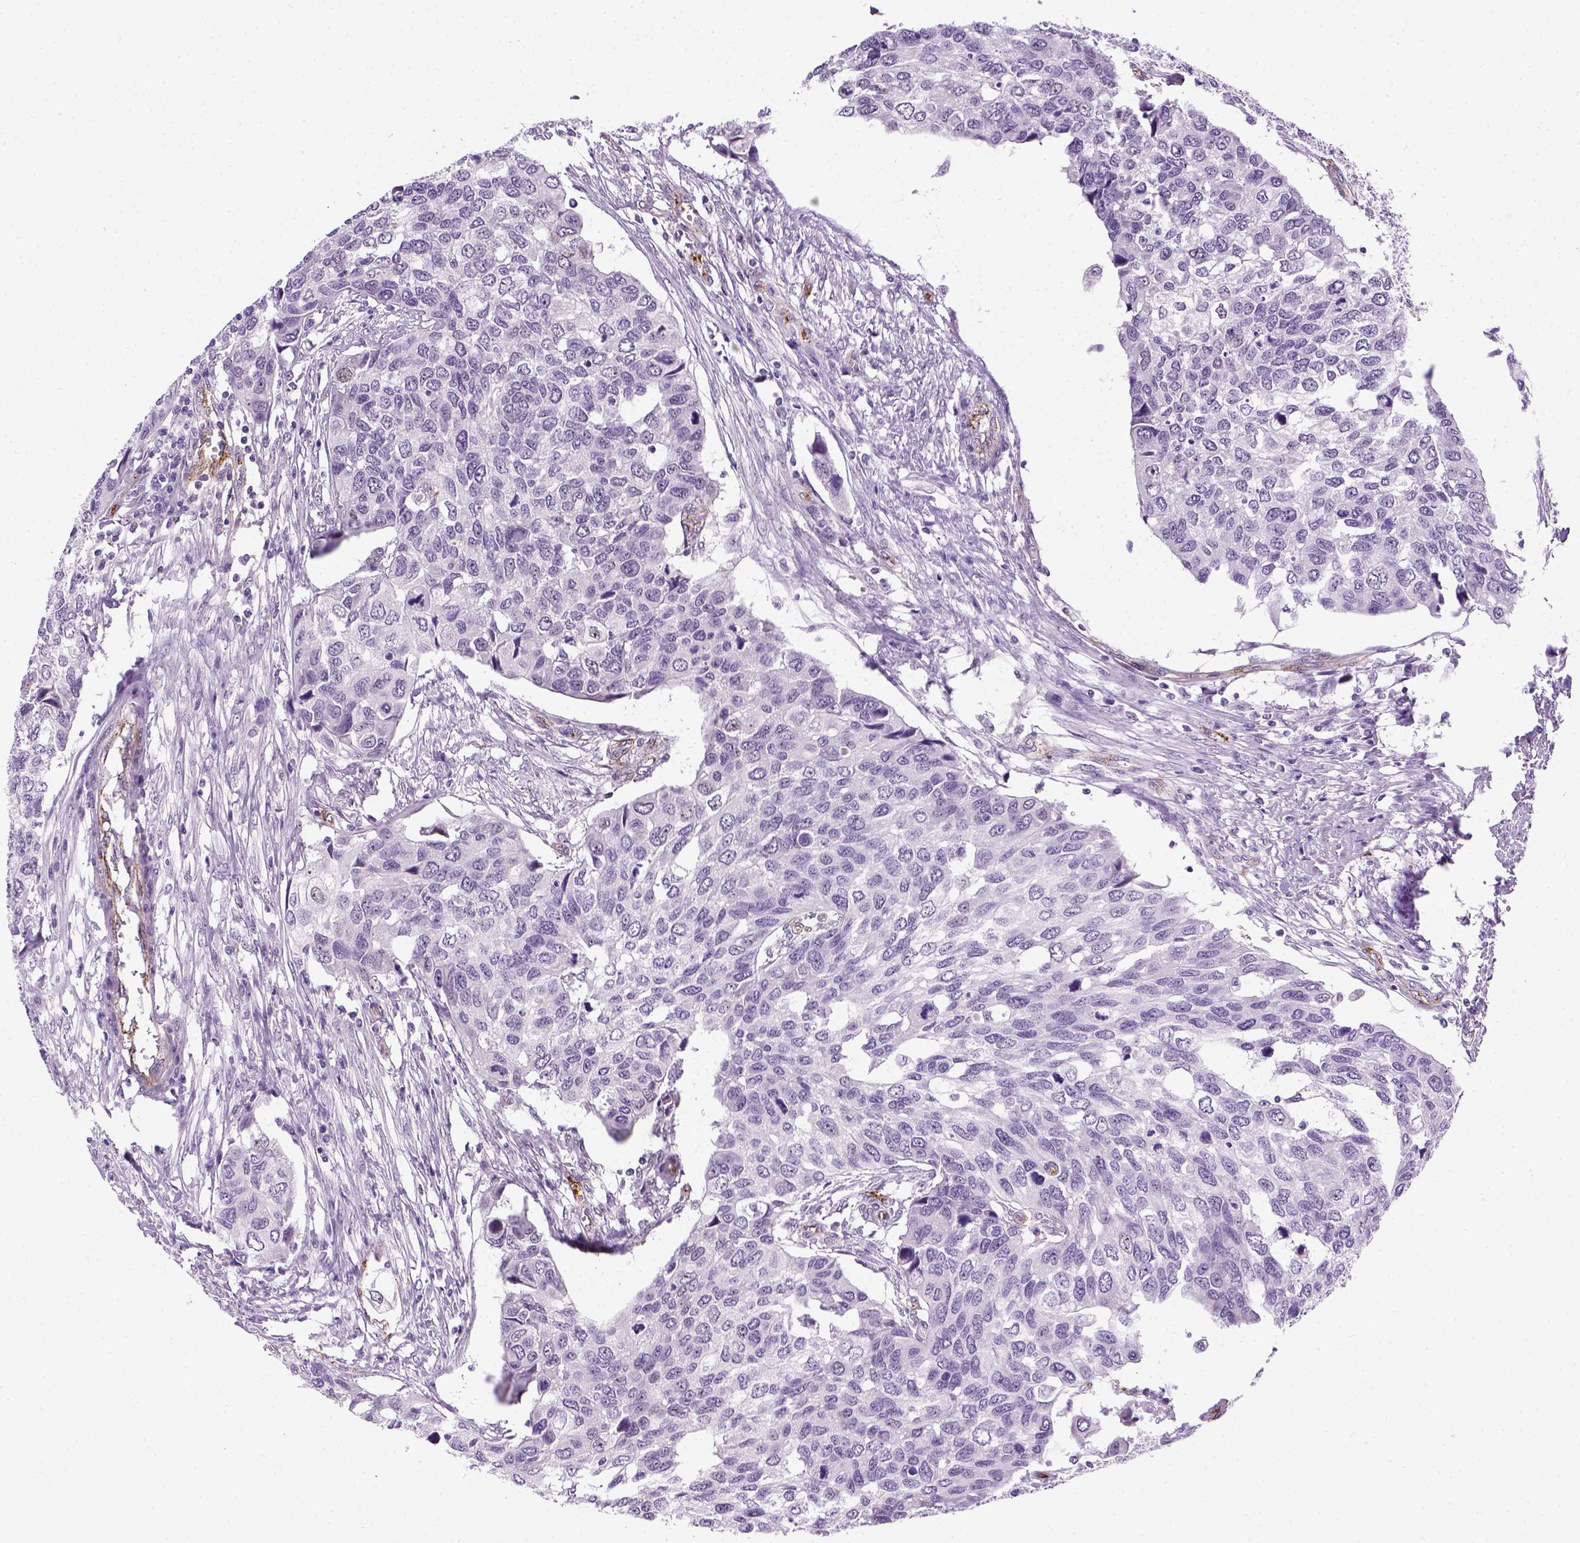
{"staining": {"intensity": "negative", "quantity": "none", "location": "none"}, "tissue": "urothelial cancer", "cell_type": "Tumor cells", "image_type": "cancer", "snomed": [{"axis": "morphology", "description": "Urothelial carcinoma, High grade"}, {"axis": "topography", "description": "Urinary bladder"}], "caption": "This is a image of immunohistochemistry staining of urothelial cancer, which shows no positivity in tumor cells.", "gene": "VWF", "patient": {"sex": "male", "age": 60}}